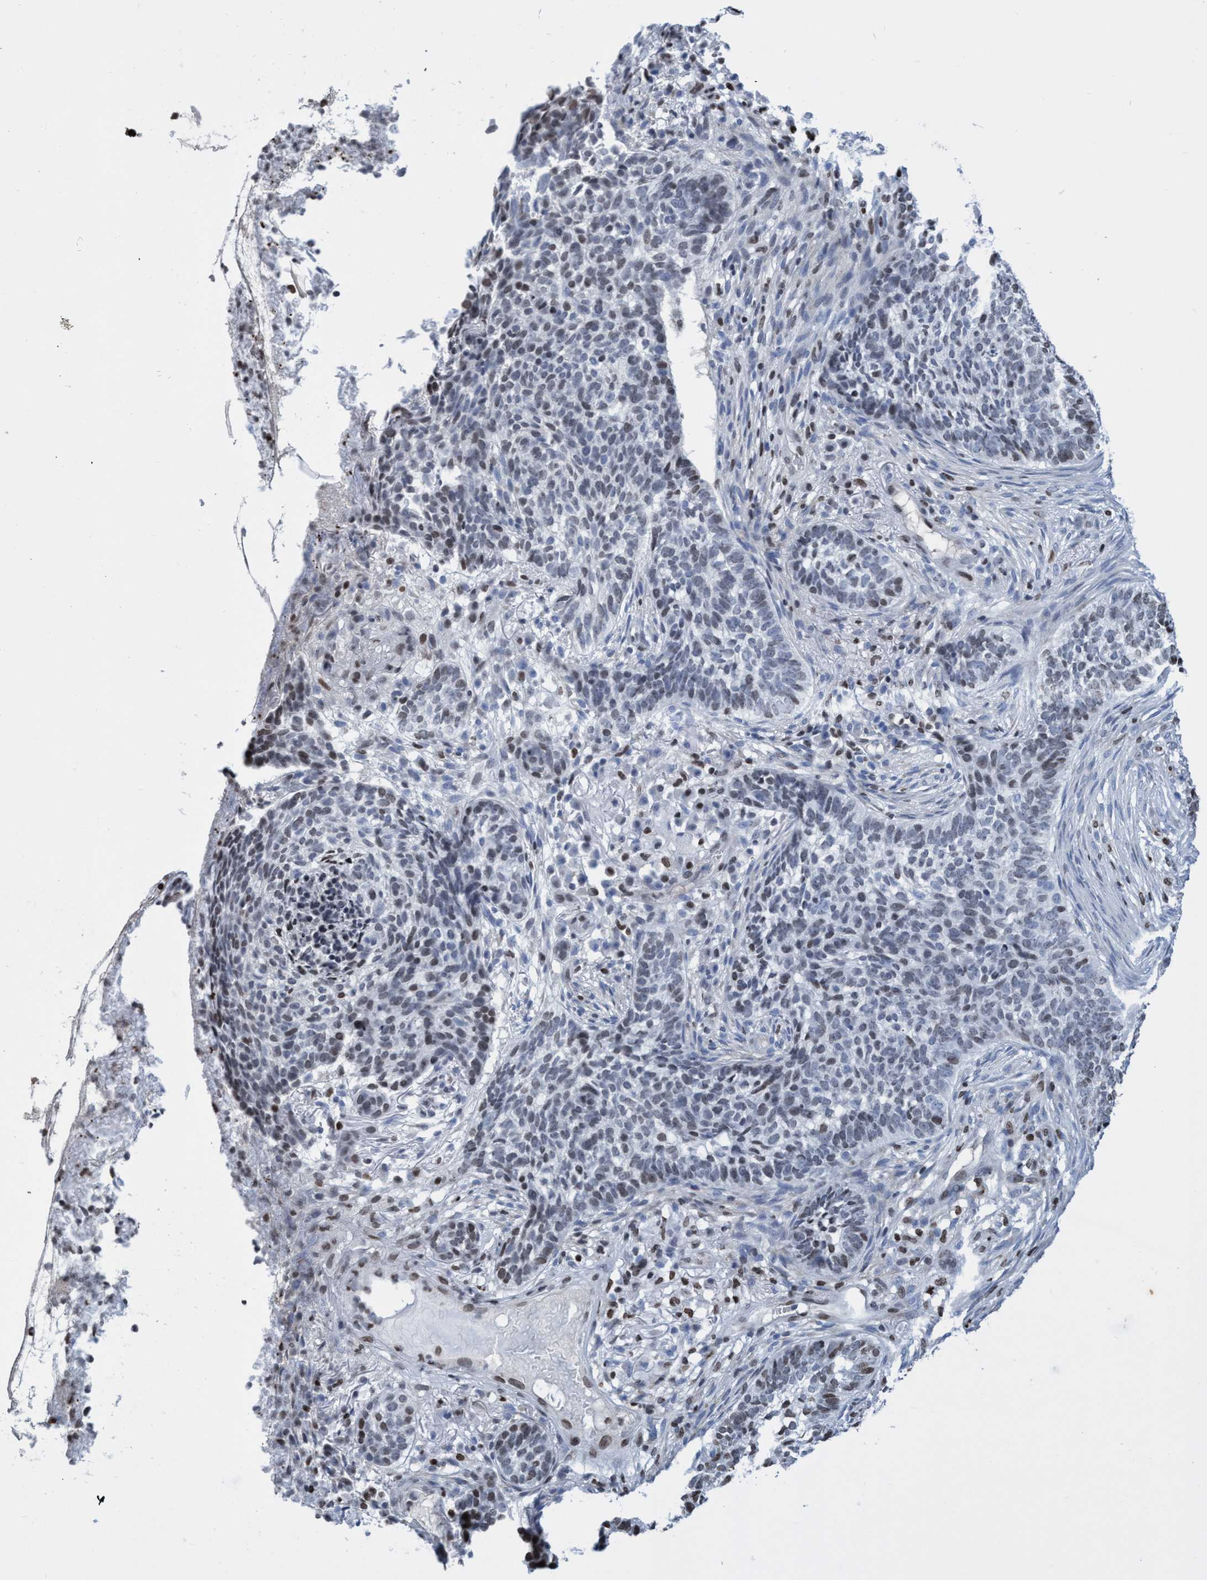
{"staining": {"intensity": "weak", "quantity": "25%-75%", "location": "nuclear"}, "tissue": "skin cancer", "cell_type": "Tumor cells", "image_type": "cancer", "snomed": [{"axis": "morphology", "description": "Basal cell carcinoma"}, {"axis": "topography", "description": "Skin"}], "caption": "Weak nuclear expression for a protein is appreciated in approximately 25%-75% of tumor cells of basal cell carcinoma (skin) using immunohistochemistry.", "gene": "CBX2", "patient": {"sex": "male", "age": 85}}